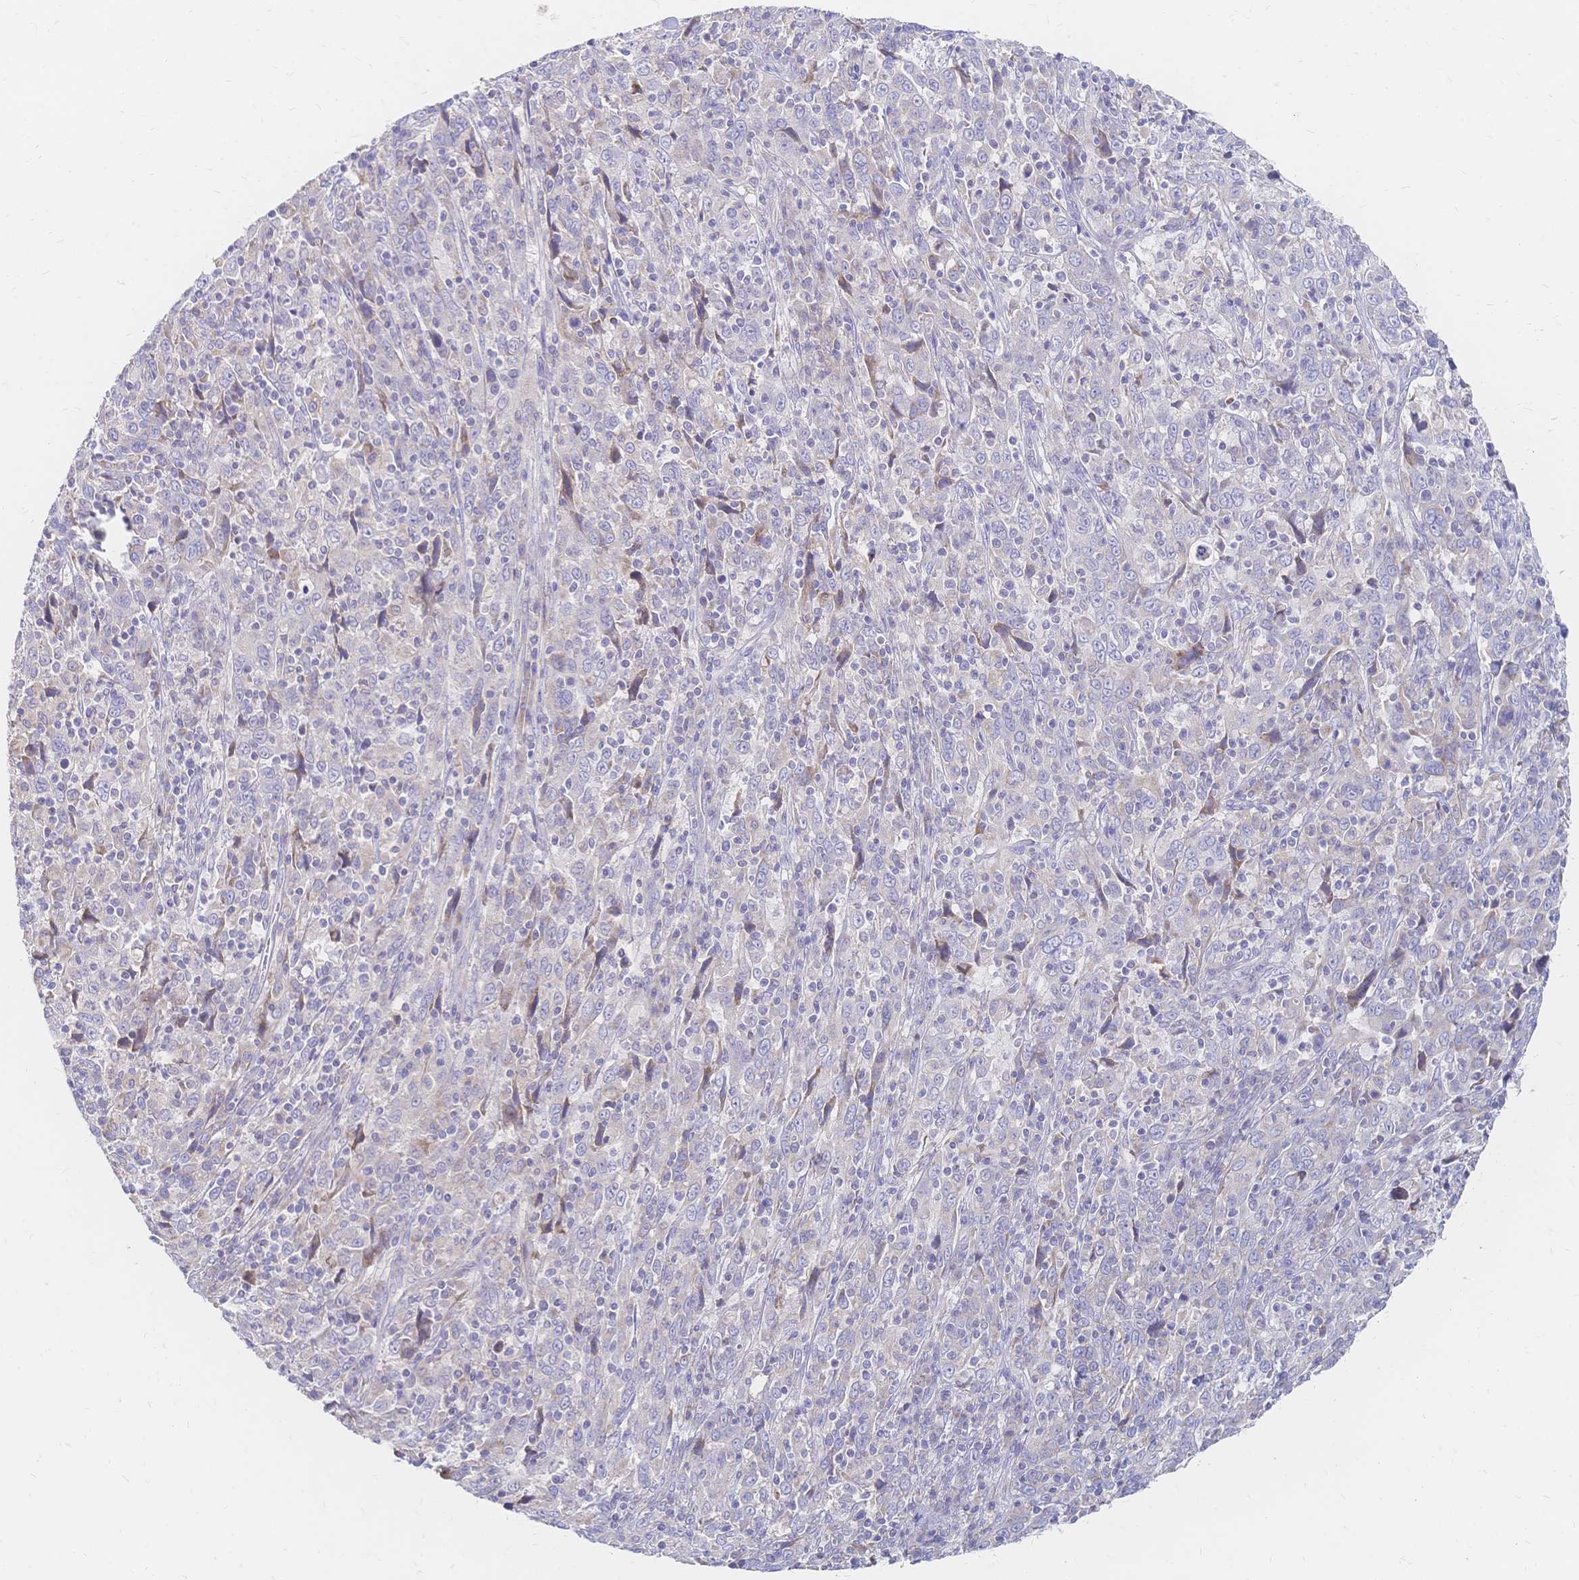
{"staining": {"intensity": "negative", "quantity": "none", "location": "none"}, "tissue": "cervical cancer", "cell_type": "Tumor cells", "image_type": "cancer", "snomed": [{"axis": "morphology", "description": "Squamous cell carcinoma, NOS"}, {"axis": "topography", "description": "Cervix"}], "caption": "A high-resolution image shows IHC staining of cervical cancer, which demonstrates no significant expression in tumor cells.", "gene": "VWC2L", "patient": {"sex": "female", "age": 46}}